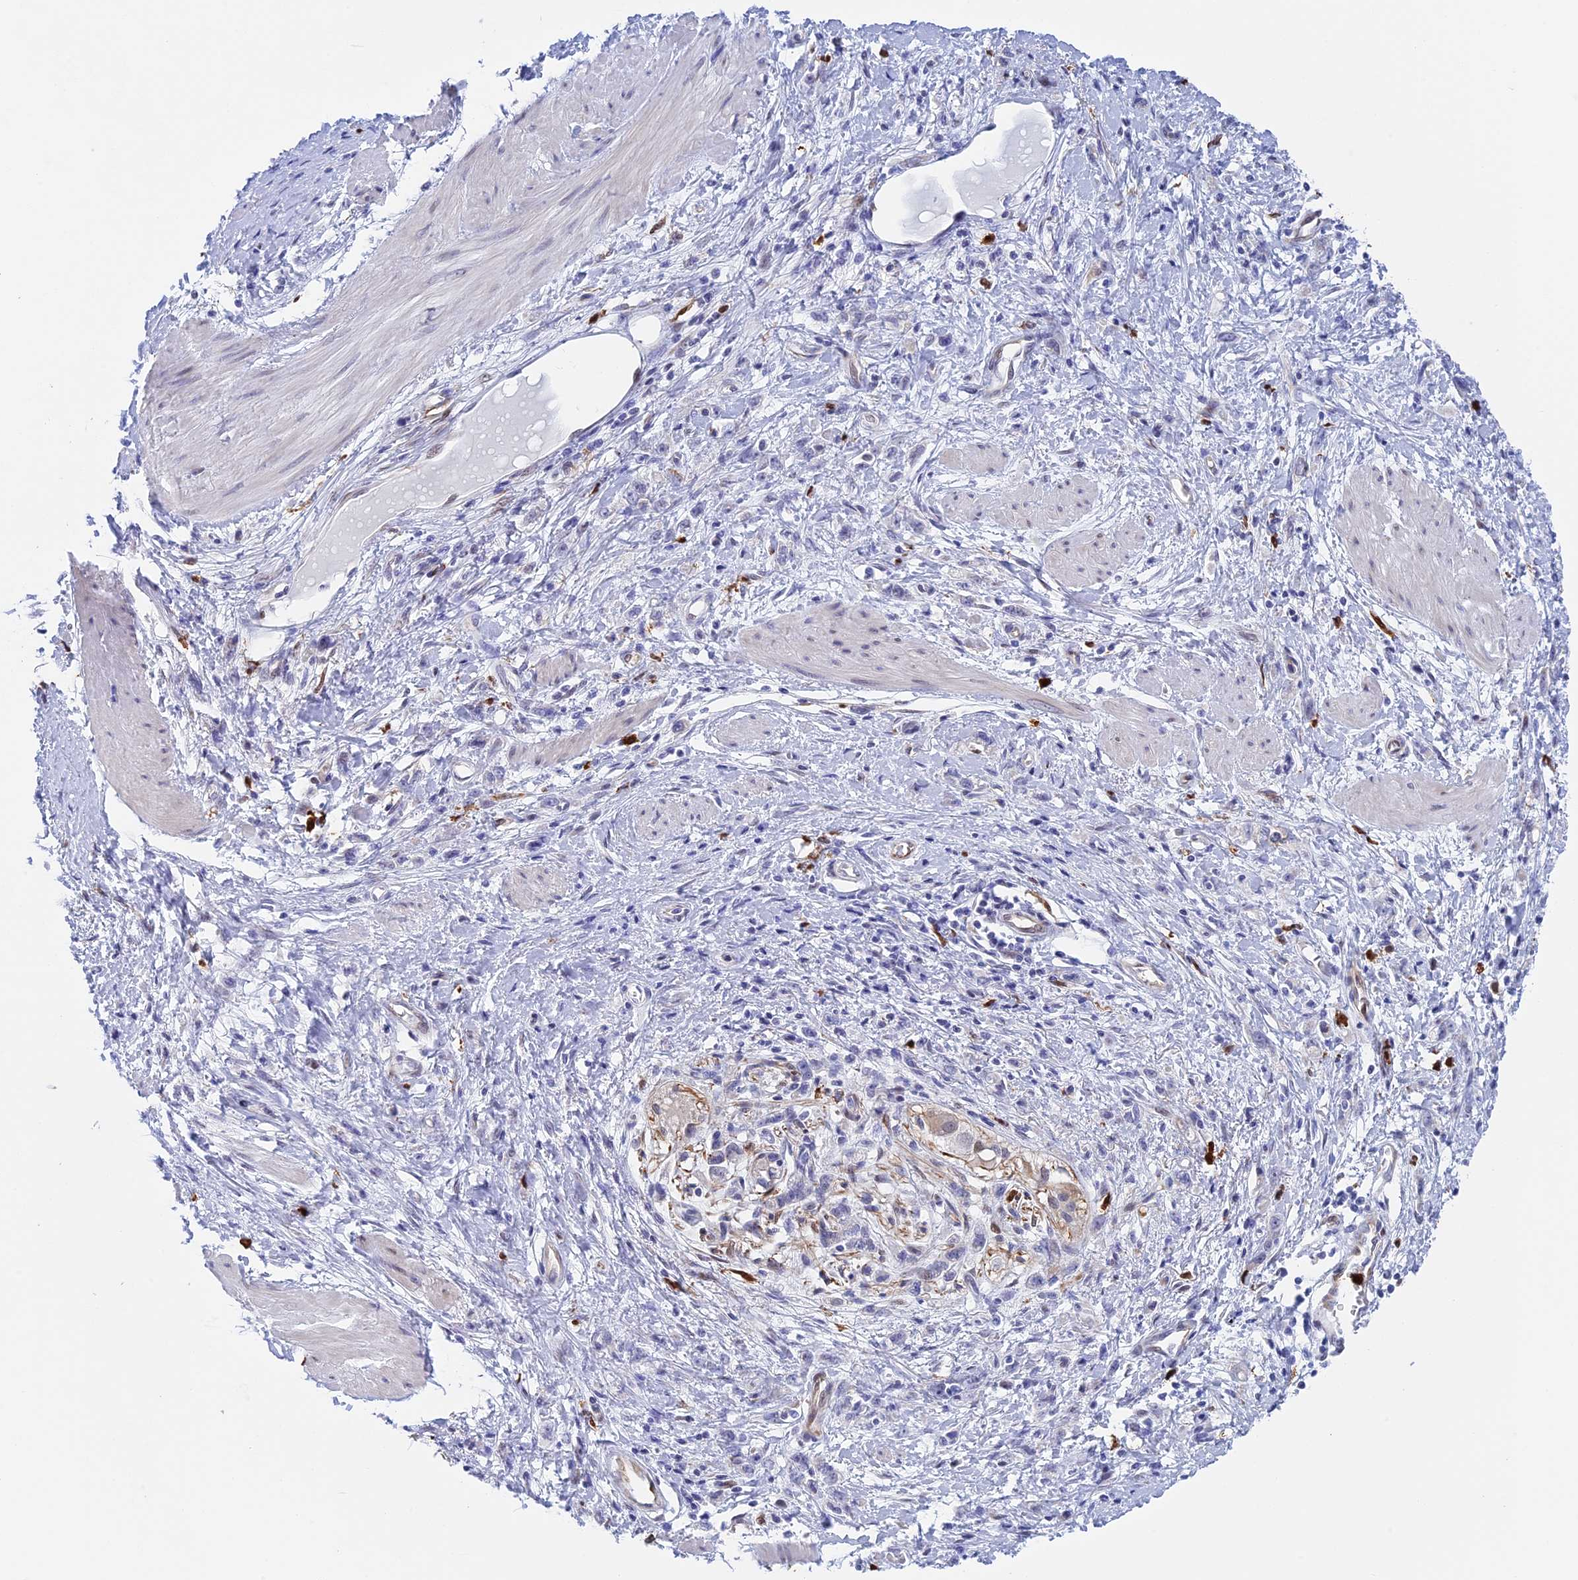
{"staining": {"intensity": "negative", "quantity": "none", "location": "none"}, "tissue": "stomach cancer", "cell_type": "Tumor cells", "image_type": "cancer", "snomed": [{"axis": "morphology", "description": "Adenocarcinoma, NOS"}, {"axis": "topography", "description": "Stomach"}], "caption": "Immunohistochemistry micrograph of neoplastic tissue: adenocarcinoma (stomach) stained with DAB (3,3'-diaminobenzidine) exhibits no significant protein positivity in tumor cells.", "gene": "SLC26A1", "patient": {"sex": "female", "age": 76}}